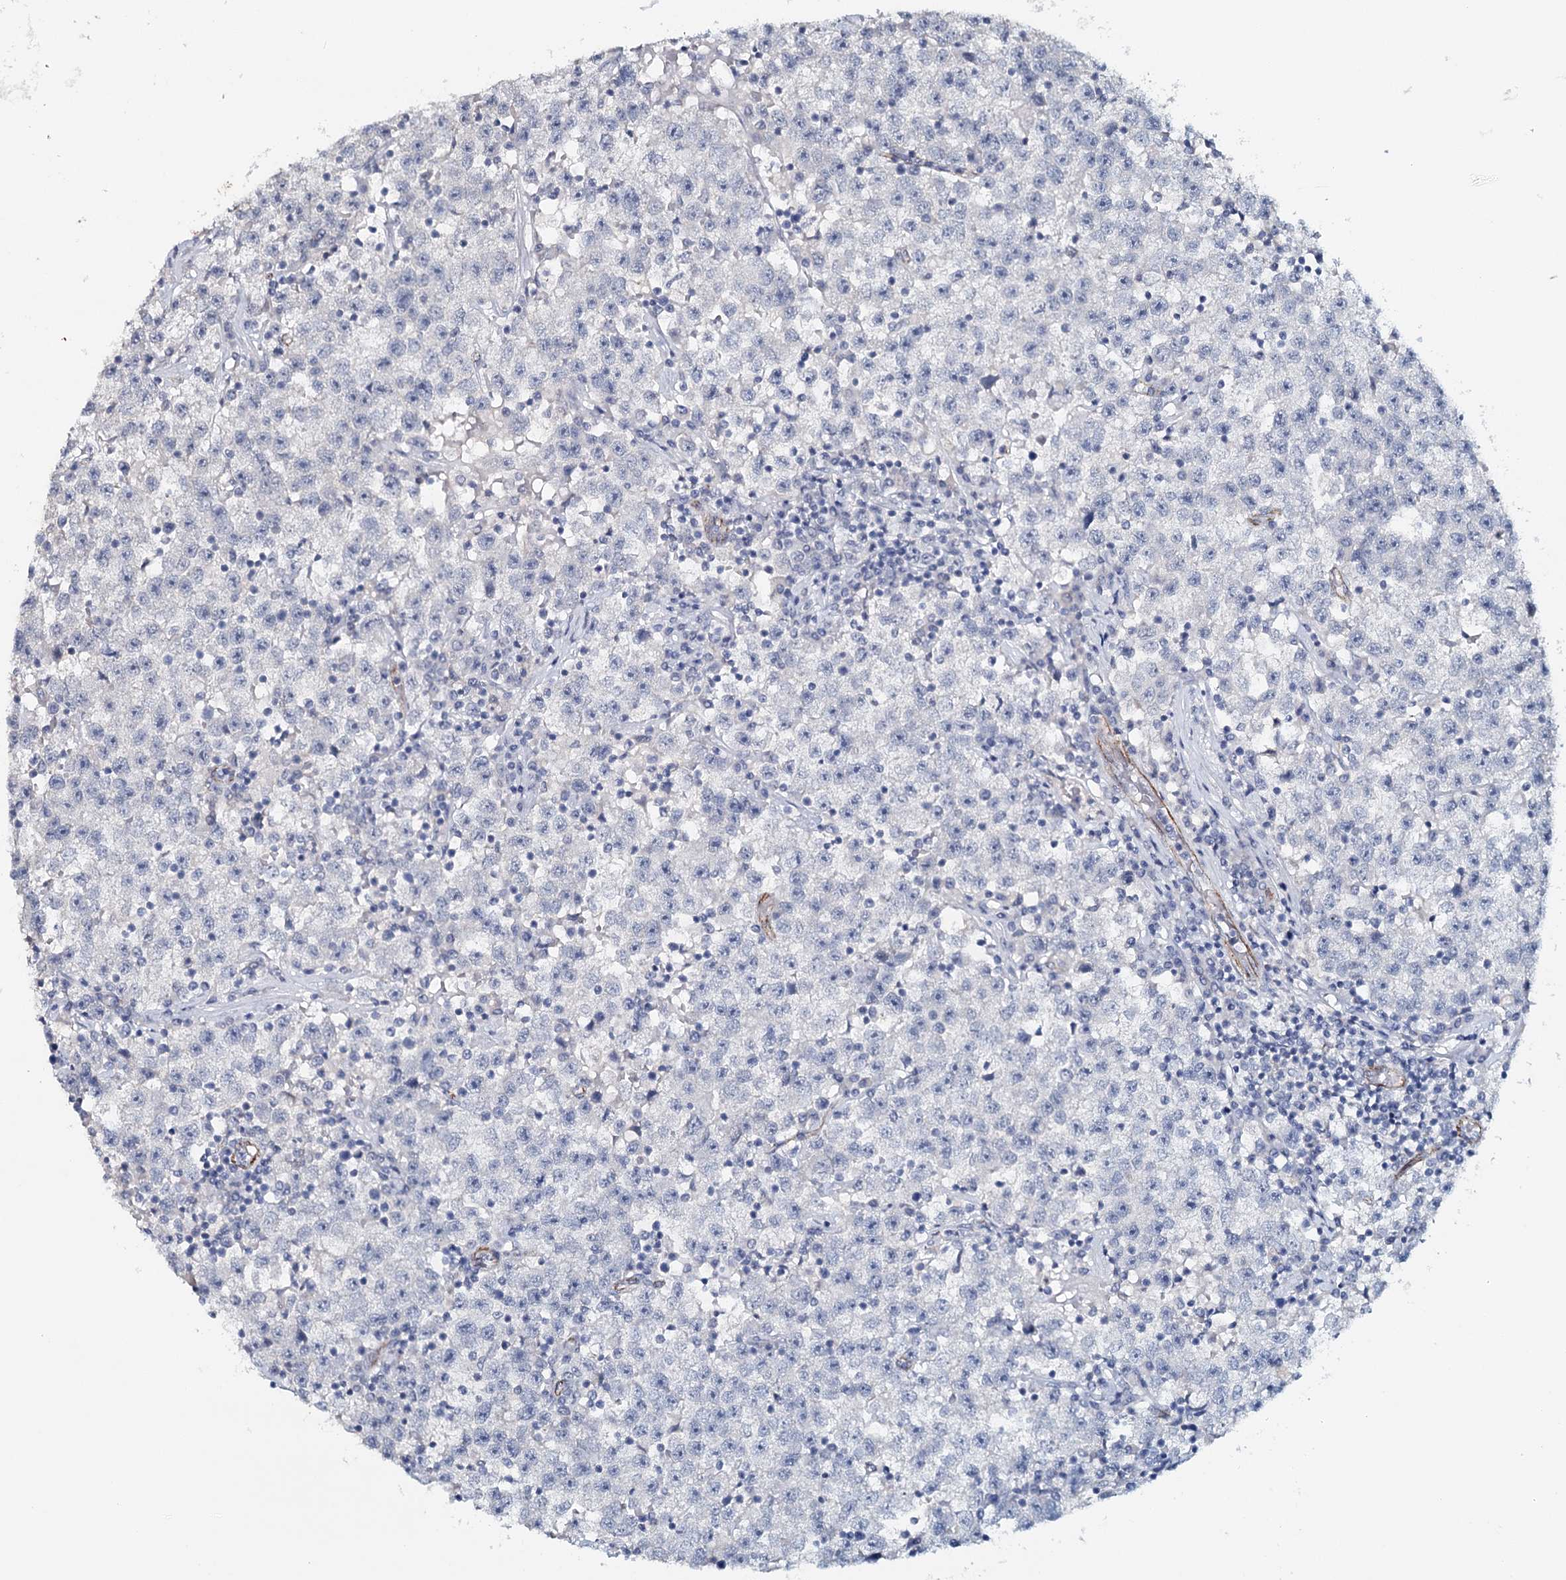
{"staining": {"intensity": "negative", "quantity": "none", "location": "none"}, "tissue": "testis cancer", "cell_type": "Tumor cells", "image_type": "cancer", "snomed": [{"axis": "morphology", "description": "Seminoma, NOS"}, {"axis": "topography", "description": "Testis"}], "caption": "A high-resolution image shows IHC staining of testis cancer (seminoma), which shows no significant positivity in tumor cells.", "gene": "SYNPO", "patient": {"sex": "male", "age": 22}}